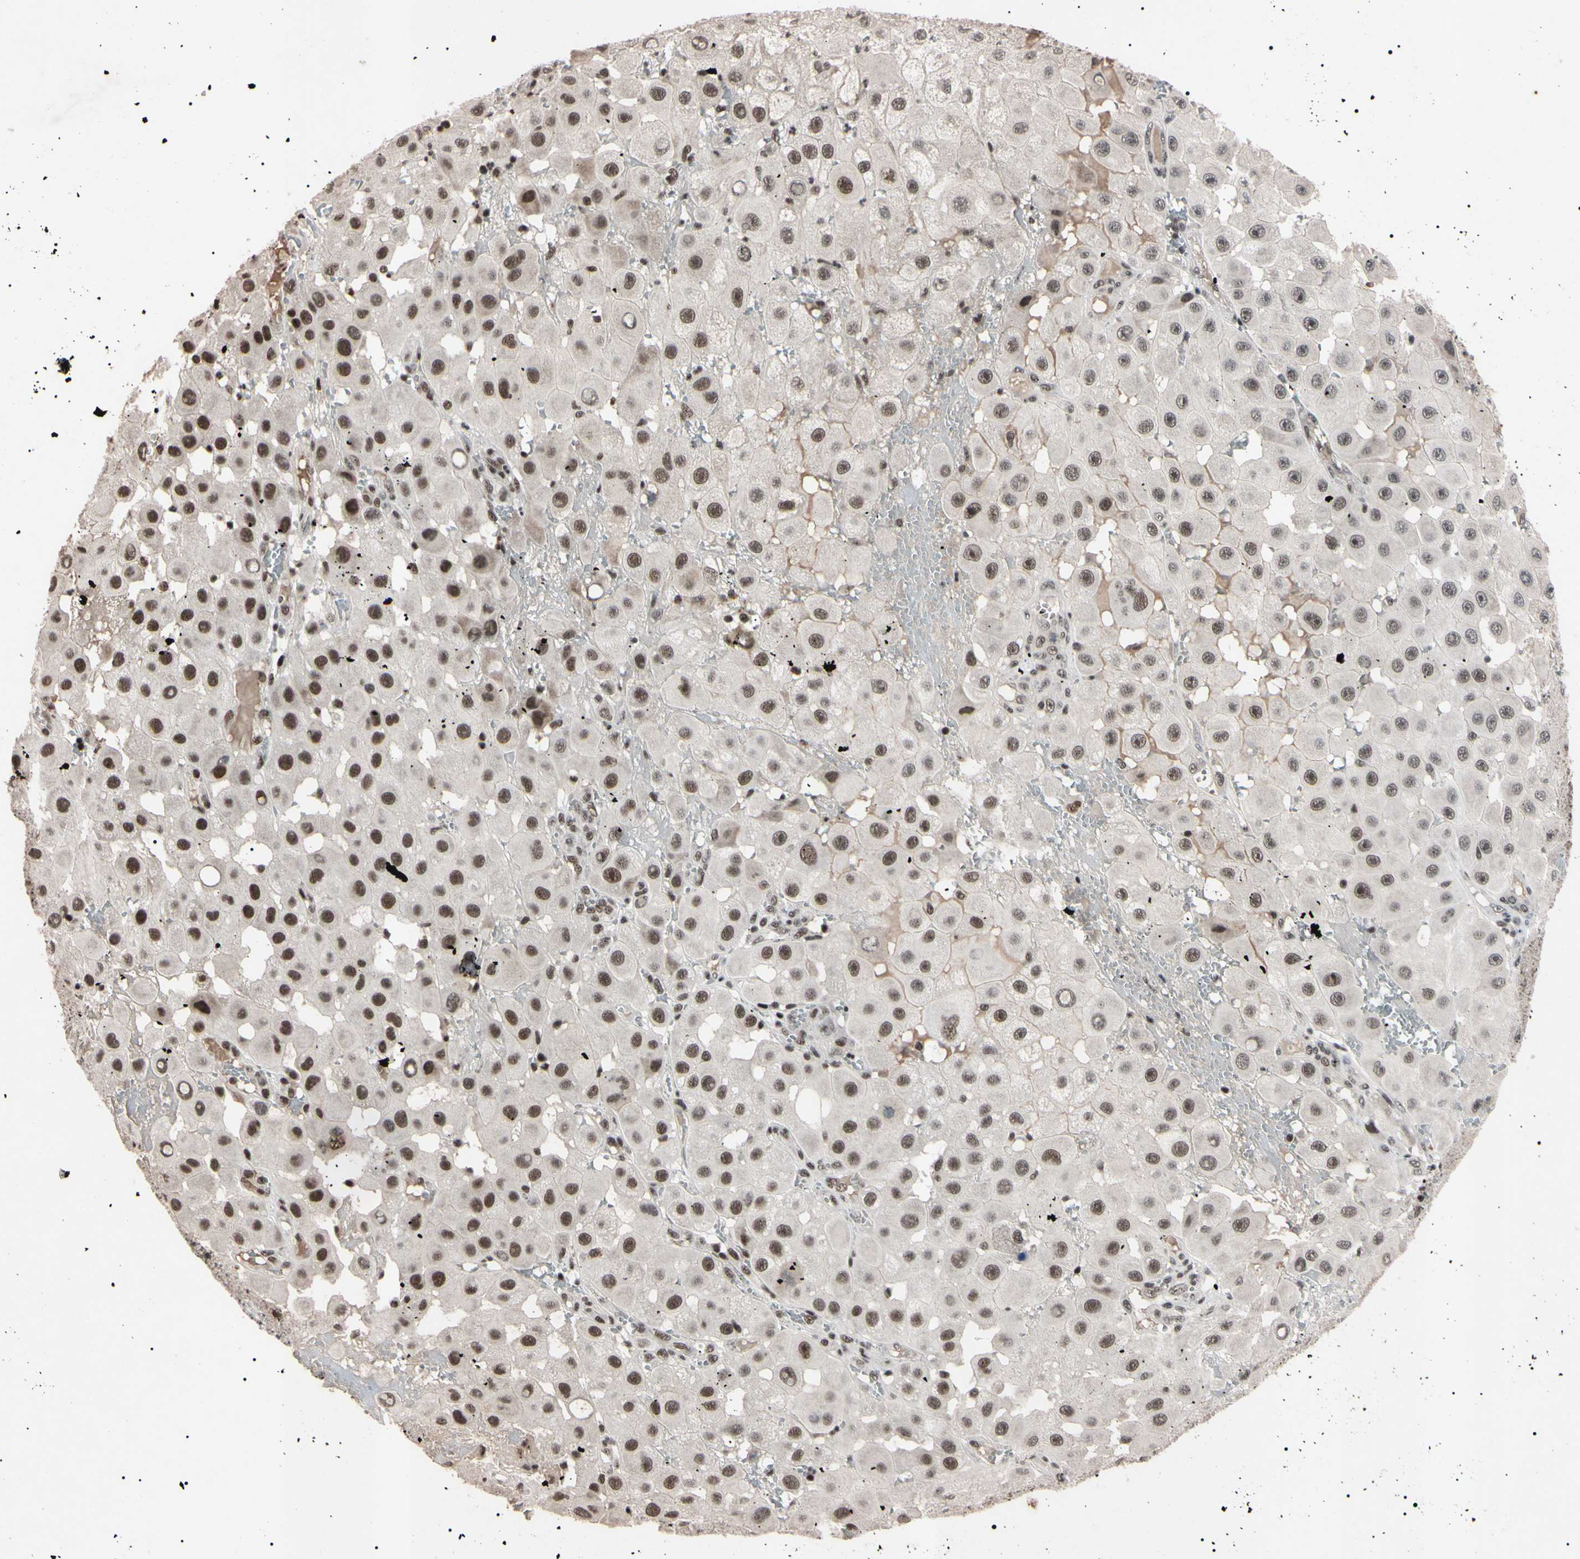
{"staining": {"intensity": "moderate", "quantity": "<25%", "location": "nuclear"}, "tissue": "melanoma", "cell_type": "Tumor cells", "image_type": "cancer", "snomed": [{"axis": "morphology", "description": "Malignant melanoma, NOS"}, {"axis": "topography", "description": "Skin"}], "caption": "High-power microscopy captured an immunohistochemistry (IHC) photomicrograph of malignant melanoma, revealing moderate nuclear positivity in about <25% of tumor cells.", "gene": "YY1", "patient": {"sex": "female", "age": 81}}